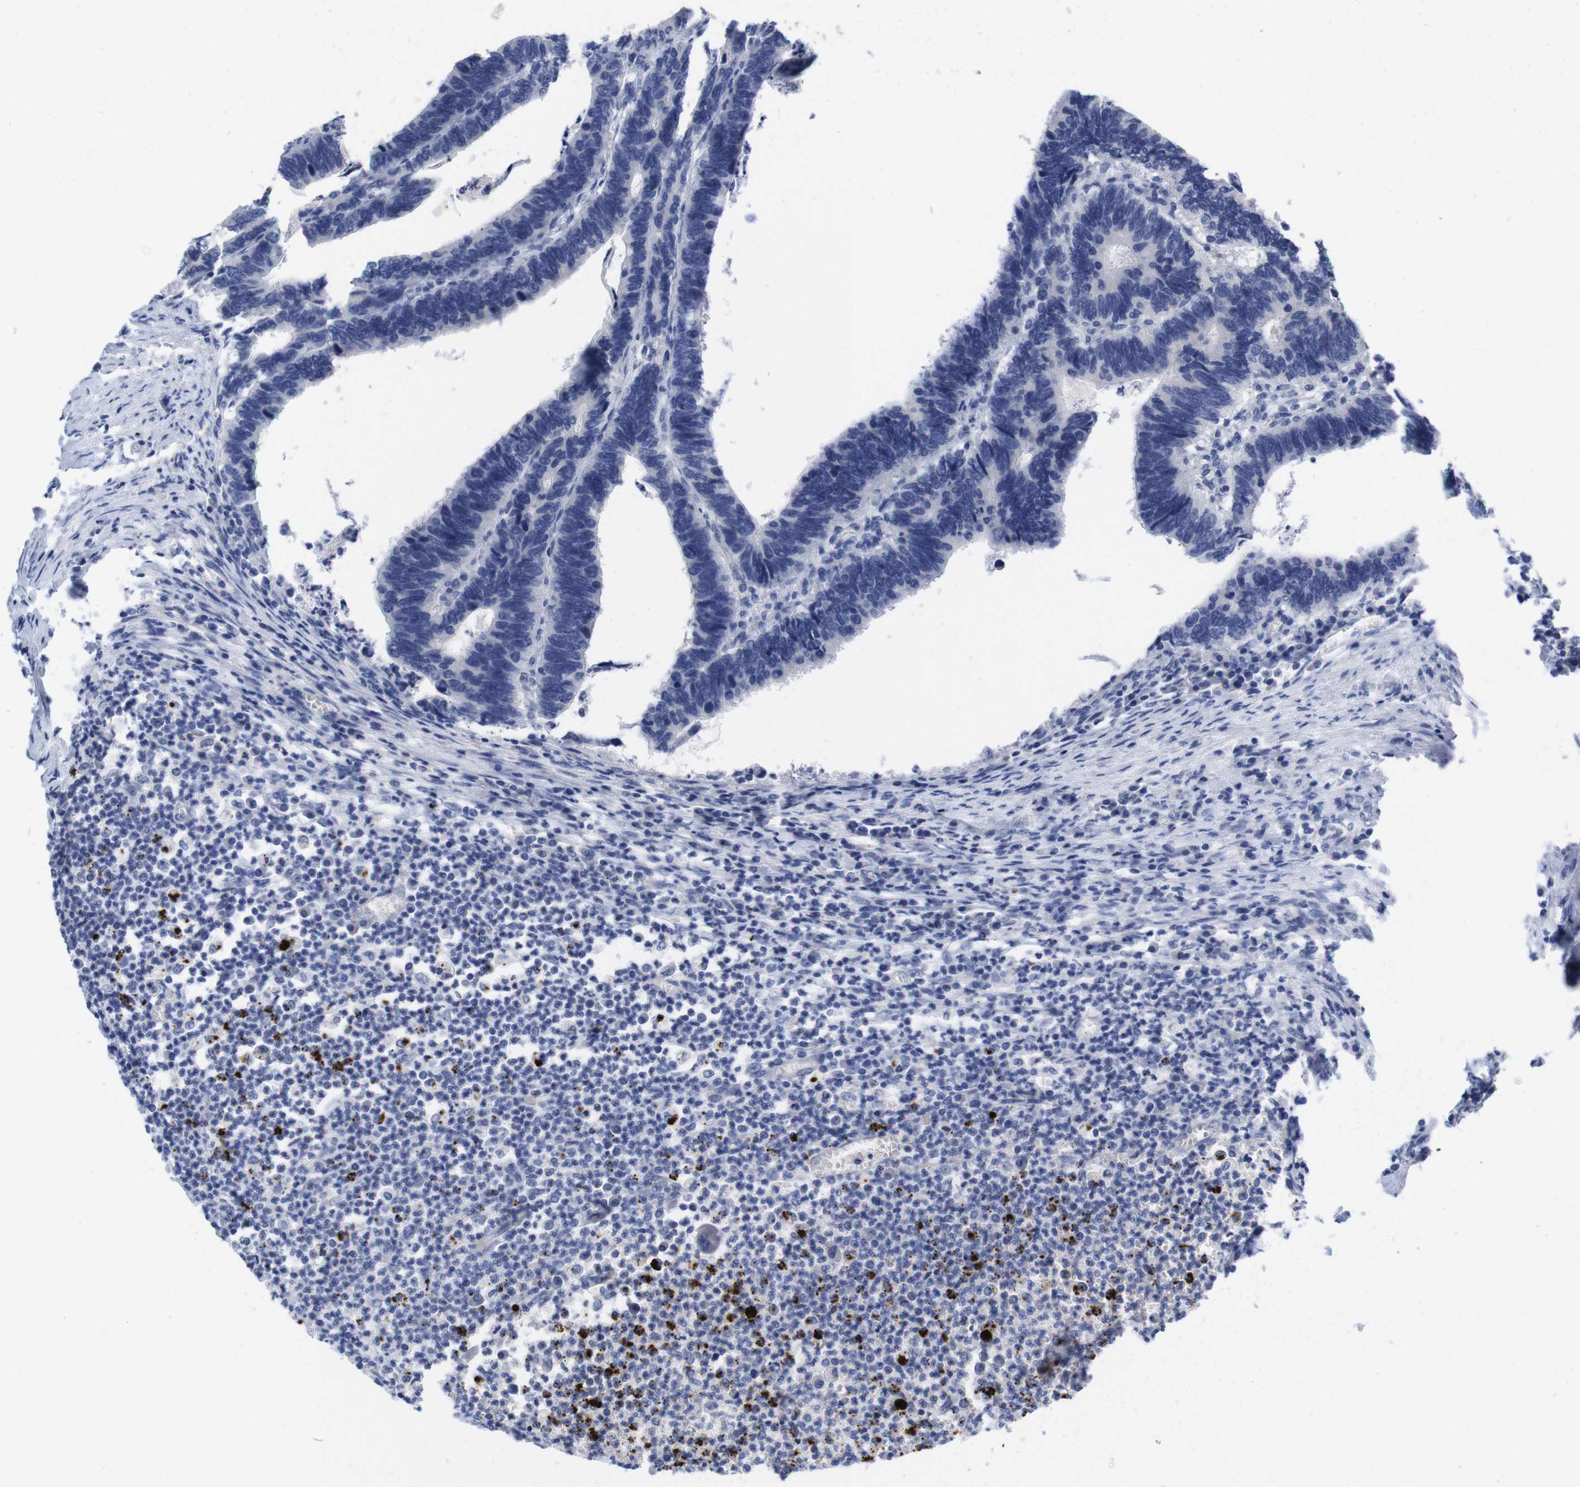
{"staining": {"intensity": "negative", "quantity": "none", "location": "none"}, "tissue": "colorectal cancer", "cell_type": "Tumor cells", "image_type": "cancer", "snomed": [{"axis": "morphology", "description": "Adenocarcinoma, NOS"}, {"axis": "topography", "description": "Colon"}], "caption": "Adenocarcinoma (colorectal) stained for a protein using immunohistochemistry (IHC) reveals no positivity tumor cells.", "gene": "TNNI3", "patient": {"sex": "male", "age": 72}}